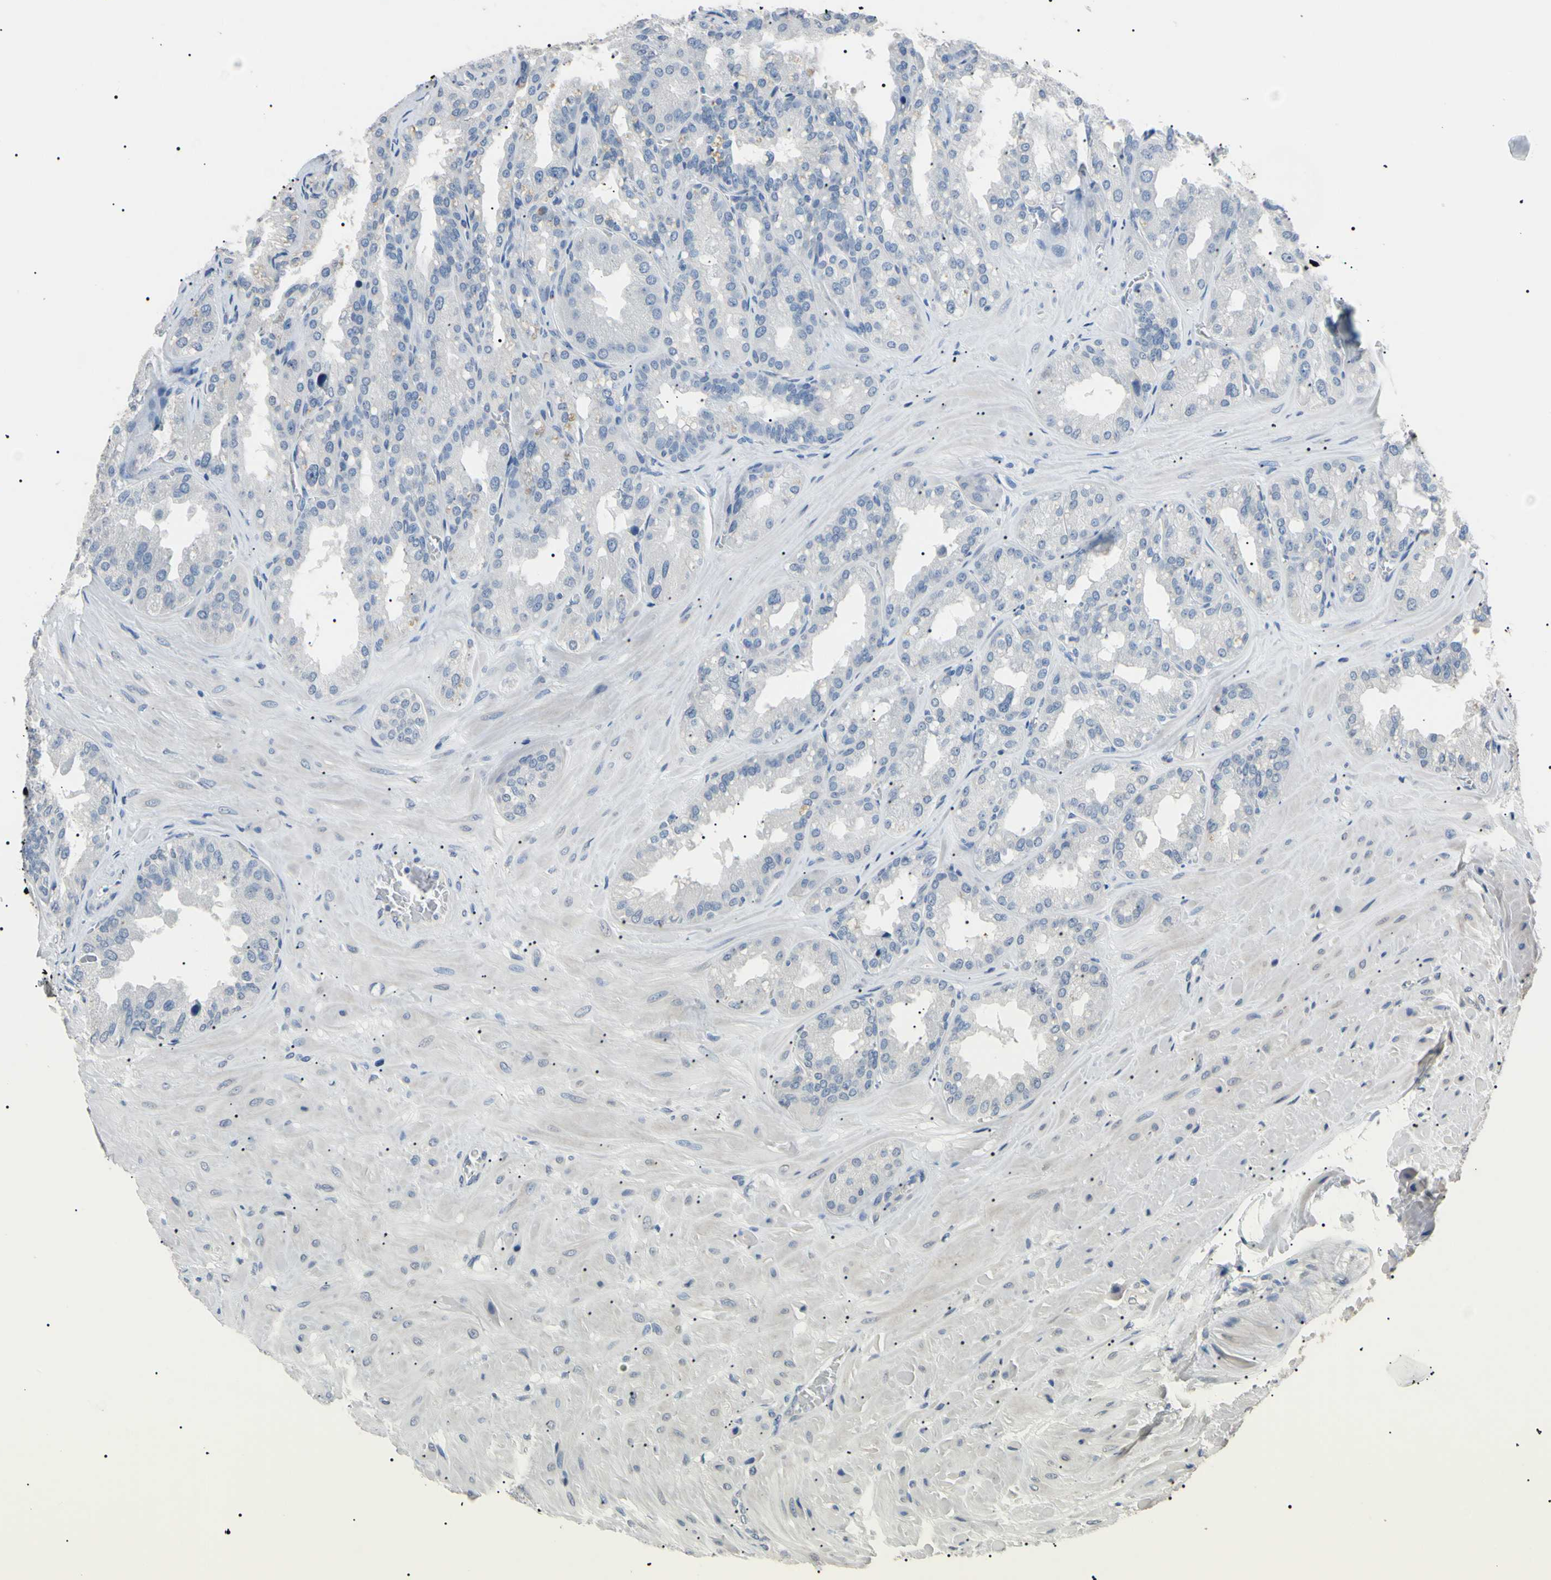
{"staining": {"intensity": "negative", "quantity": "none", "location": "none"}, "tissue": "seminal vesicle", "cell_type": "Glandular cells", "image_type": "normal", "snomed": [{"axis": "morphology", "description": "Normal tissue, NOS"}, {"axis": "topography", "description": "Prostate"}, {"axis": "topography", "description": "Seminal veicle"}], "caption": "This is an immunohistochemistry photomicrograph of benign seminal vesicle. There is no positivity in glandular cells.", "gene": "CGB3", "patient": {"sex": "male", "age": 51}}